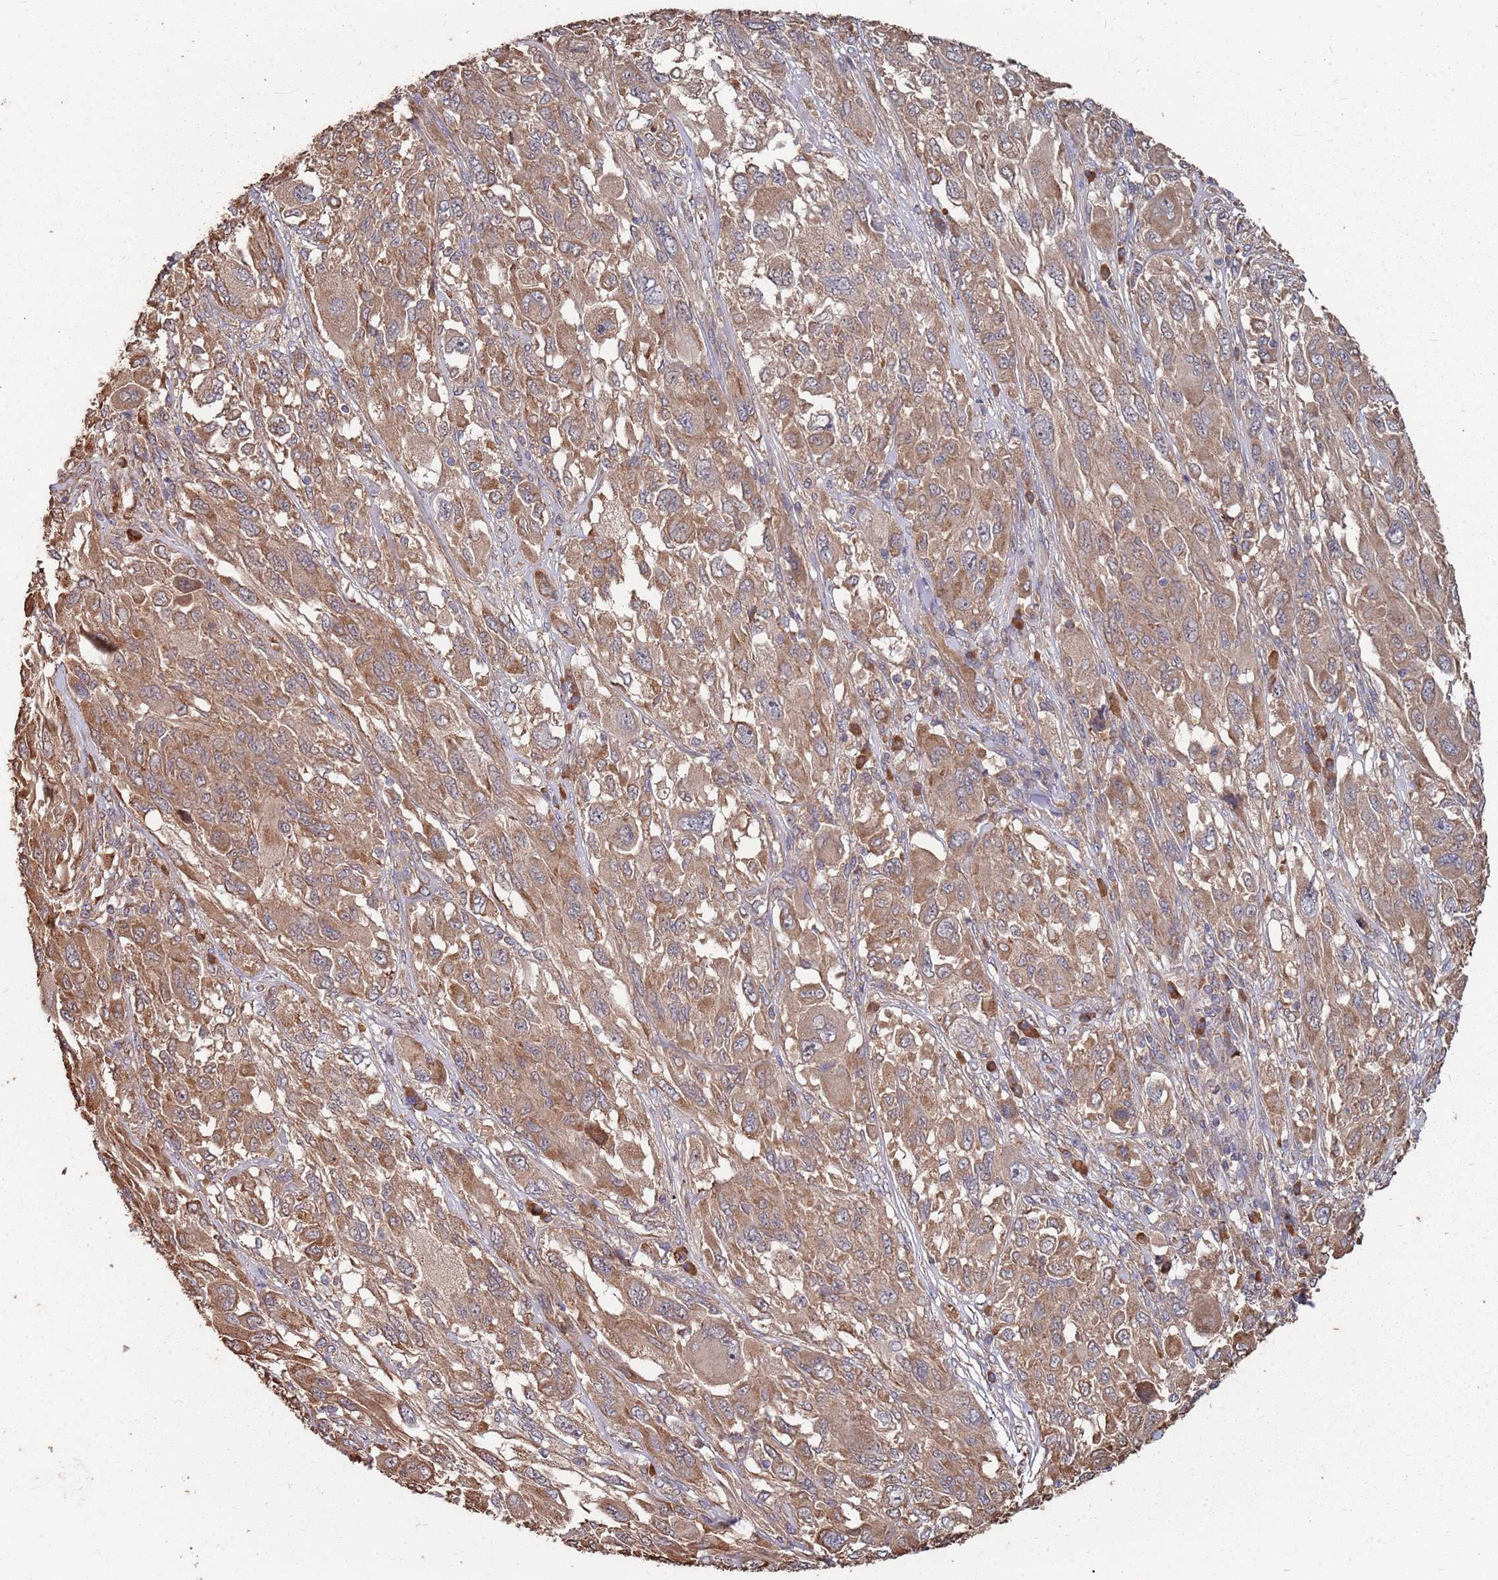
{"staining": {"intensity": "moderate", "quantity": ">75%", "location": "cytoplasmic/membranous"}, "tissue": "melanoma", "cell_type": "Tumor cells", "image_type": "cancer", "snomed": [{"axis": "morphology", "description": "Malignant melanoma, NOS"}, {"axis": "topography", "description": "Skin"}], "caption": "This histopathology image shows IHC staining of melanoma, with medium moderate cytoplasmic/membranous expression in about >75% of tumor cells.", "gene": "ATG5", "patient": {"sex": "female", "age": 91}}